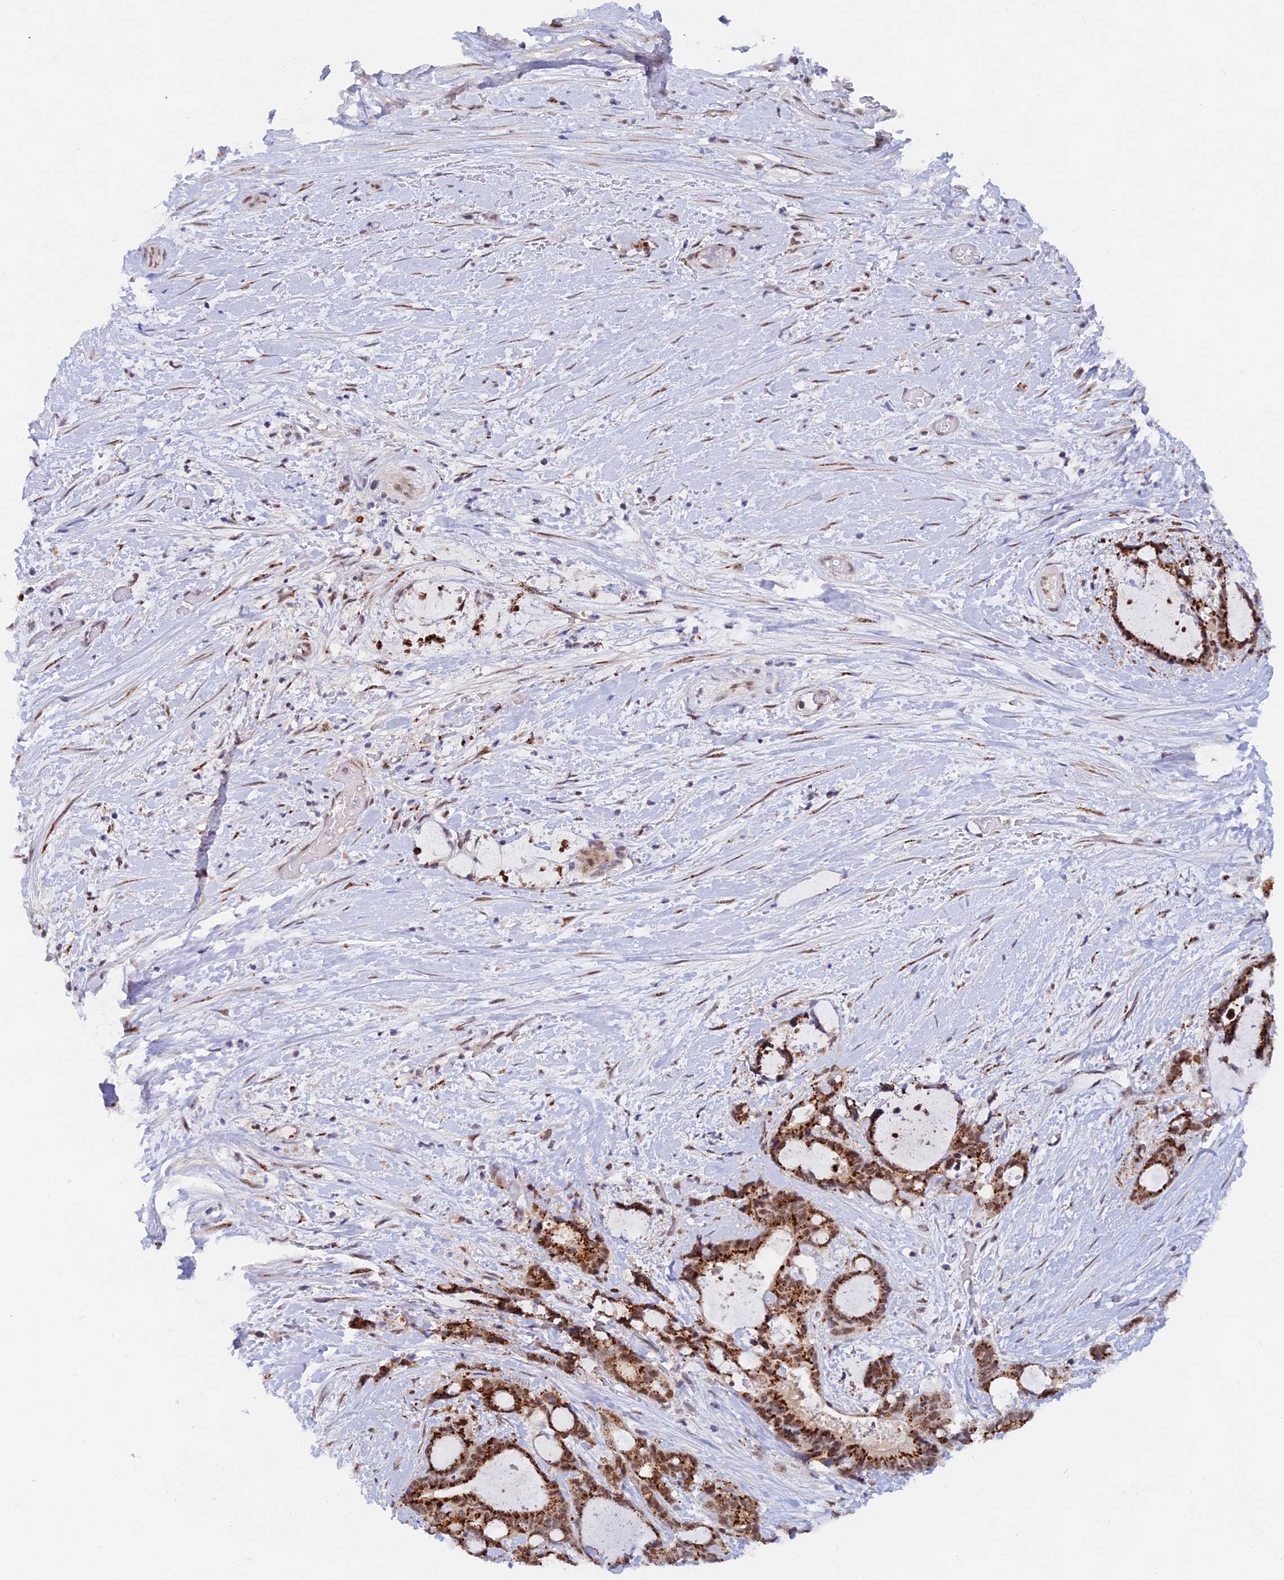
{"staining": {"intensity": "strong", "quantity": ">75%", "location": "cytoplasmic/membranous,nuclear"}, "tissue": "liver cancer", "cell_type": "Tumor cells", "image_type": "cancer", "snomed": [{"axis": "morphology", "description": "Normal tissue, NOS"}, {"axis": "morphology", "description": "Cholangiocarcinoma"}, {"axis": "topography", "description": "Liver"}, {"axis": "topography", "description": "Peripheral nerve tissue"}], "caption": "High-magnification brightfield microscopy of cholangiocarcinoma (liver) stained with DAB (brown) and counterstained with hematoxylin (blue). tumor cells exhibit strong cytoplasmic/membranous and nuclear staining is appreciated in approximately>75% of cells.", "gene": "THOC3", "patient": {"sex": "female", "age": 73}}